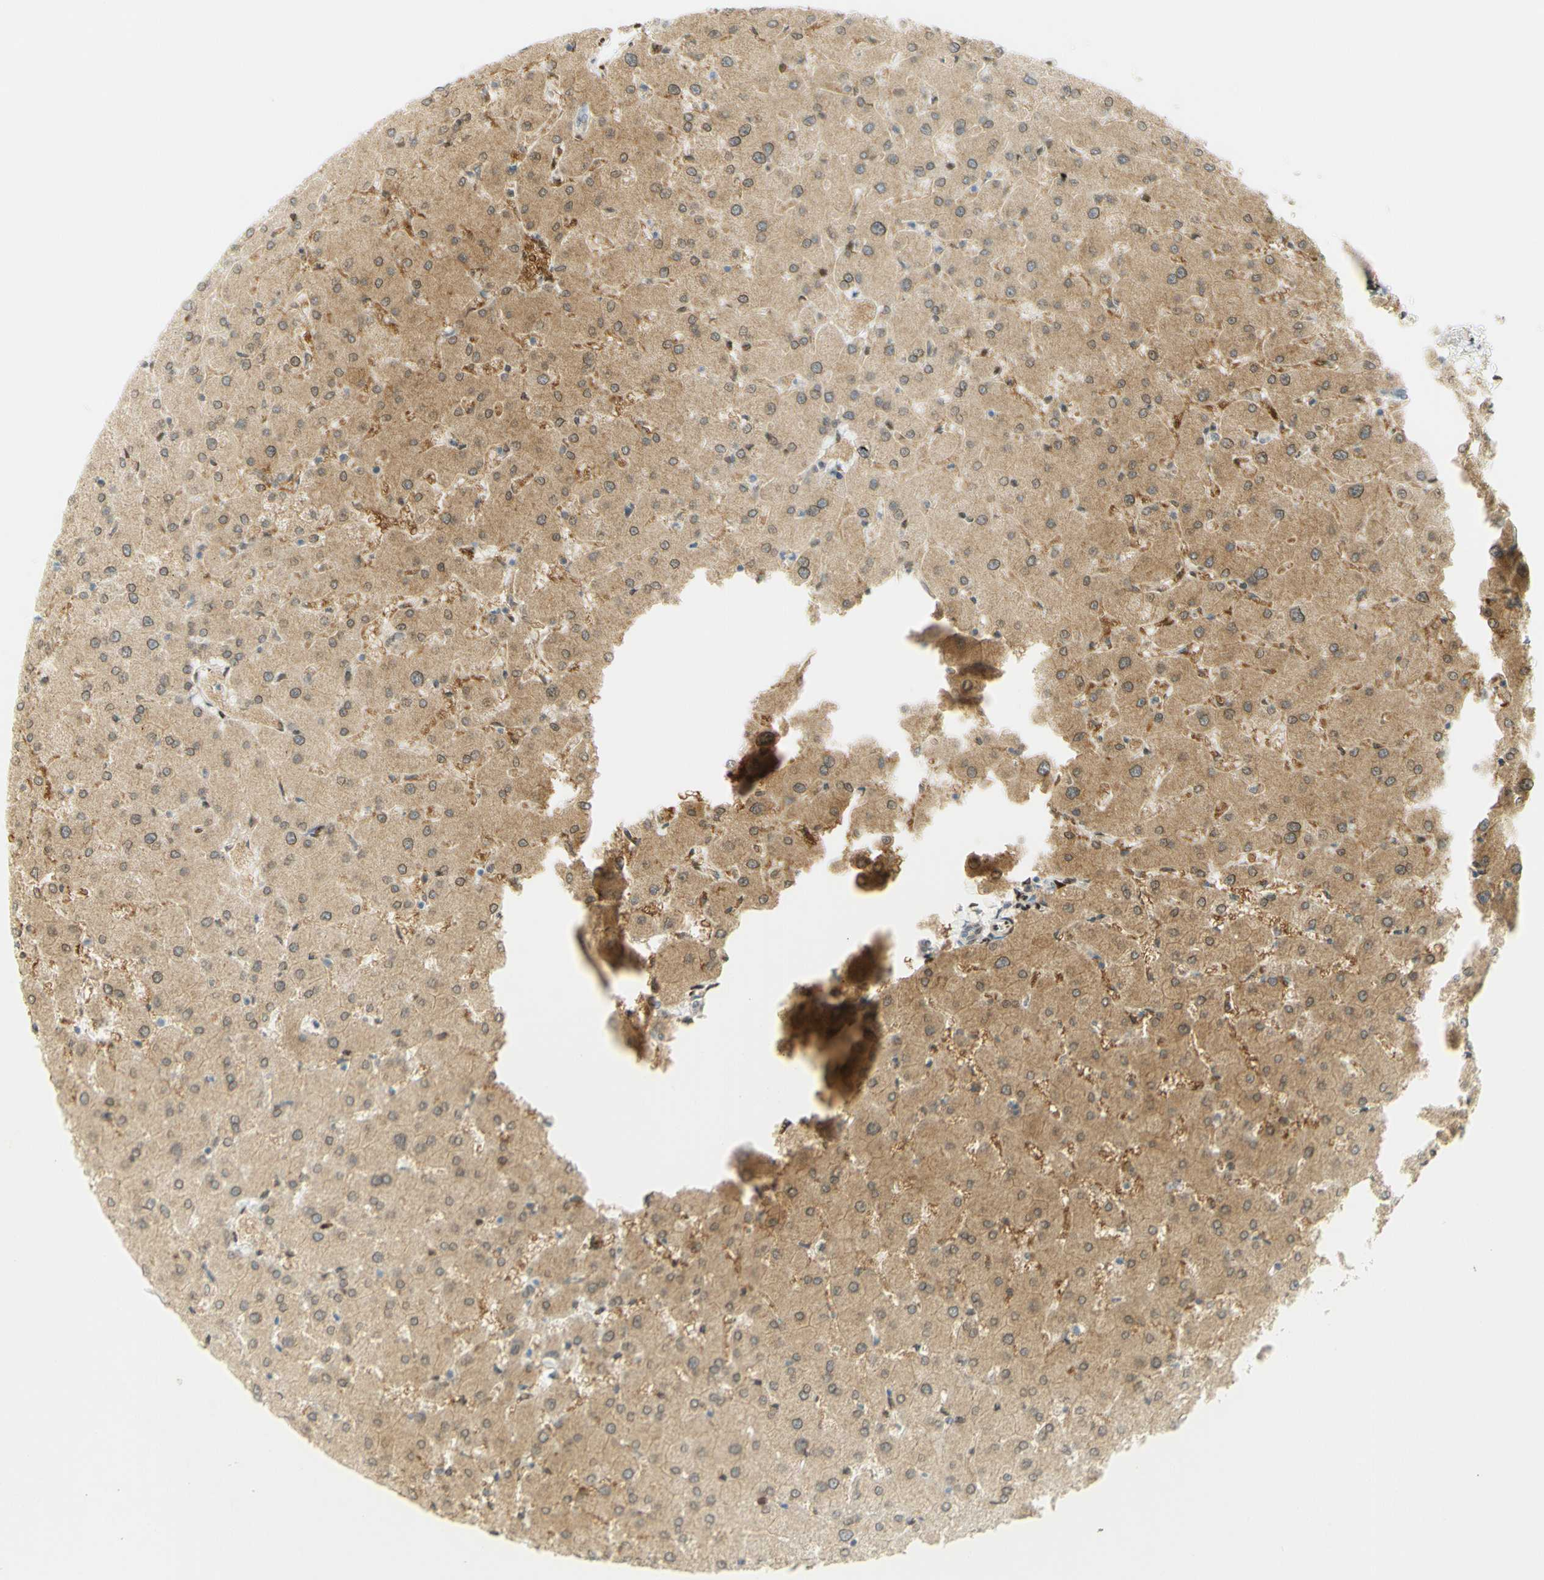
{"staining": {"intensity": "weak", "quantity": ">75%", "location": "cytoplasmic/membranous,nuclear"}, "tissue": "liver", "cell_type": "Cholangiocytes", "image_type": "normal", "snomed": [{"axis": "morphology", "description": "Normal tissue, NOS"}, {"axis": "topography", "description": "Liver"}], "caption": "This photomicrograph exhibits normal liver stained with immunohistochemistry (IHC) to label a protein in brown. The cytoplasmic/membranous,nuclear of cholangiocytes show weak positivity for the protein. Nuclei are counter-stained blue.", "gene": "E2F1", "patient": {"sex": "female", "age": 63}}